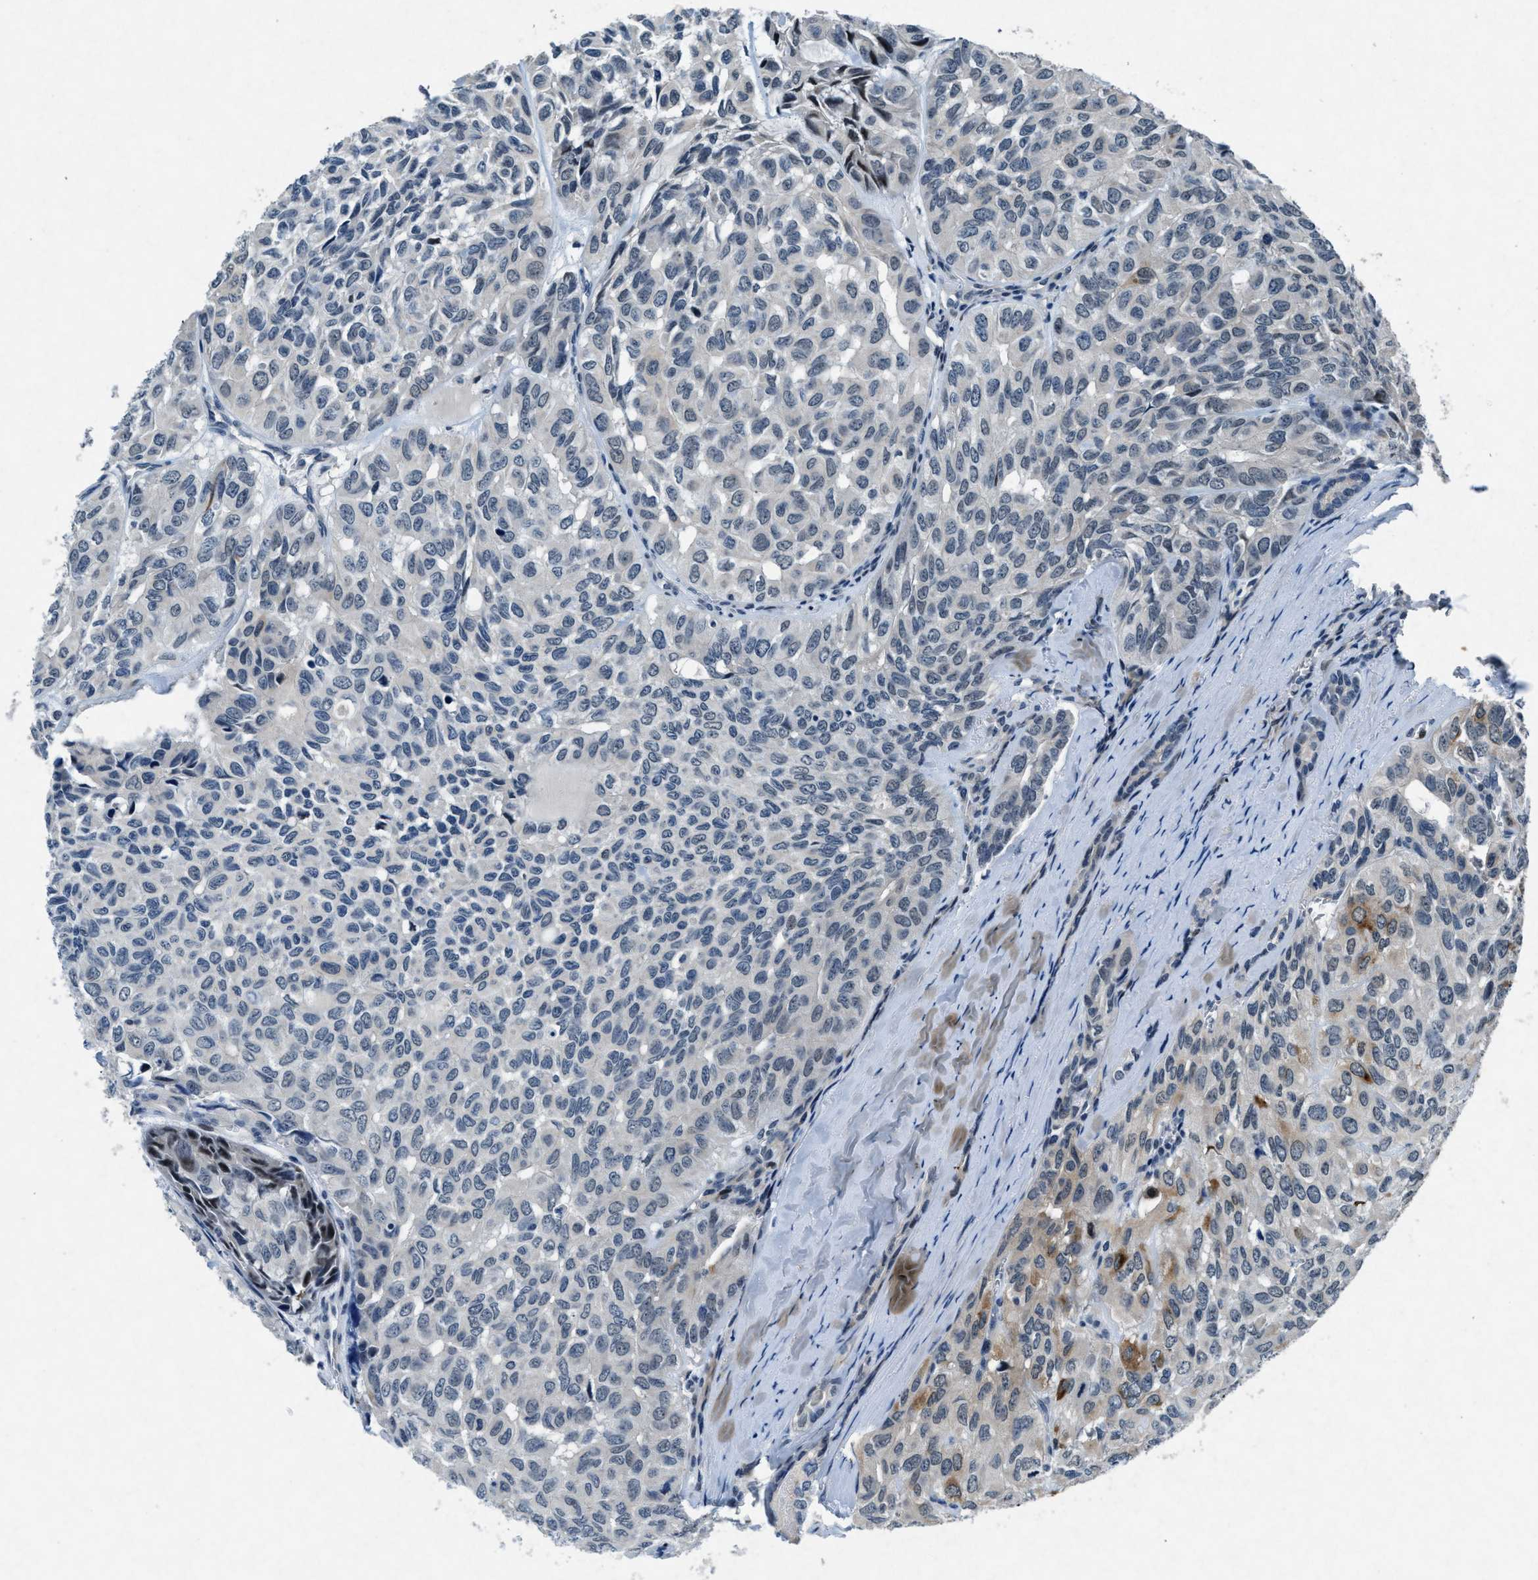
{"staining": {"intensity": "negative", "quantity": "none", "location": "none"}, "tissue": "head and neck cancer", "cell_type": "Tumor cells", "image_type": "cancer", "snomed": [{"axis": "morphology", "description": "Adenocarcinoma, NOS"}, {"axis": "topography", "description": "Salivary gland, NOS"}, {"axis": "topography", "description": "Head-Neck"}], "caption": "Photomicrograph shows no protein staining in tumor cells of head and neck cancer (adenocarcinoma) tissue.", "gene": "PHLDA1", "patient": {"sex": "female", "age": 76}}